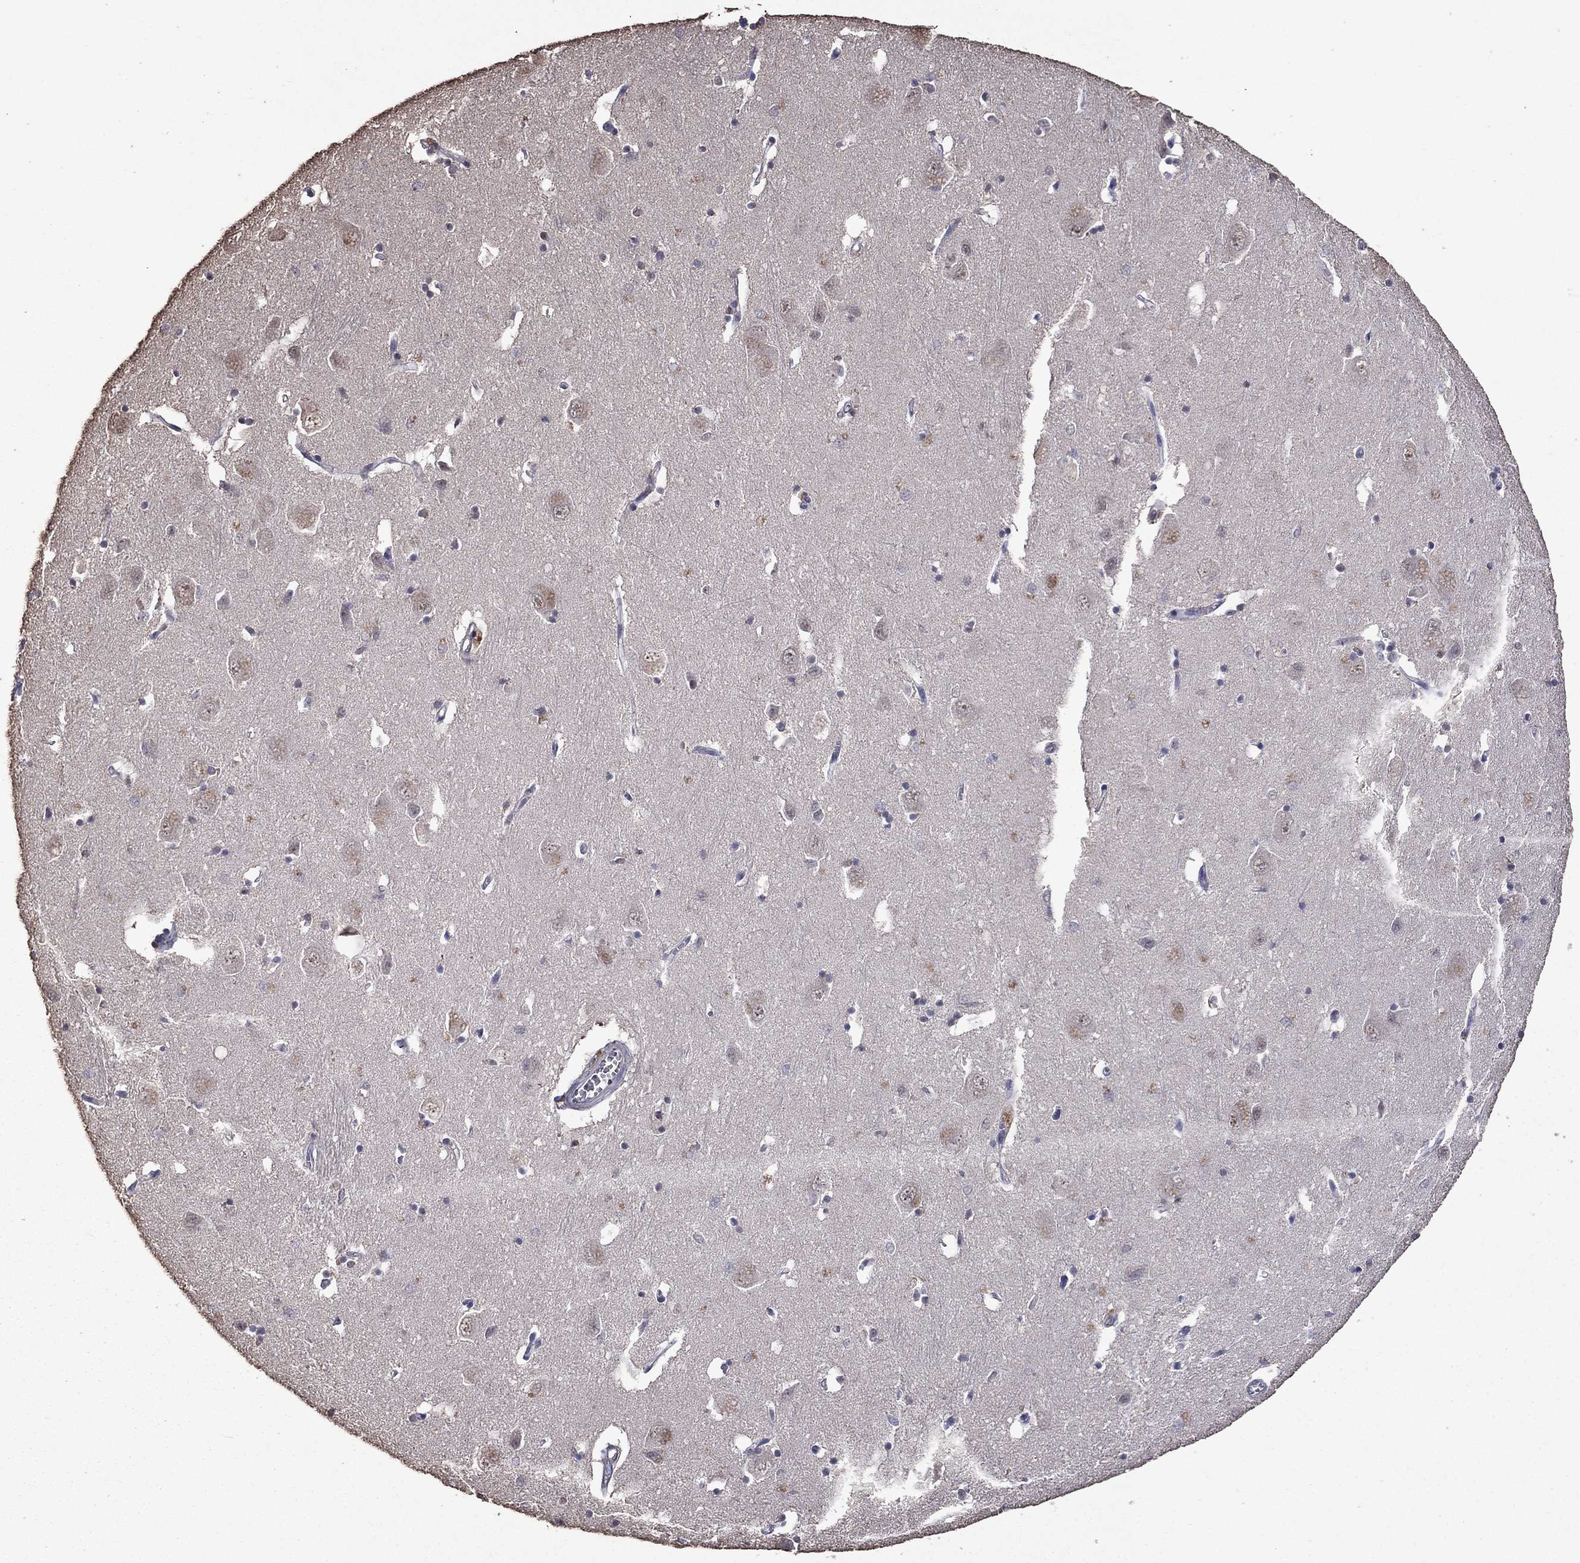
{"staining": {"intensity": "negative", "quantity": "none", "location": "none"}, "tissue": "caudate", "cell_type": "Glial cells", "image_type": "normal", "snomed": [{"axis": "morphology", "description": "Normal tissue, NOS"}, {"axis": "topography", "description": "Lateral ventricle wall"}], "caption": "Immunohistochemistry (IHC) histopathology image of normal caudate: caudate stained with DAB exhibits no significant protein expression in glial cells.", "gene": "SERPINA5", "patient": {"sex": "male", "age": 54}}